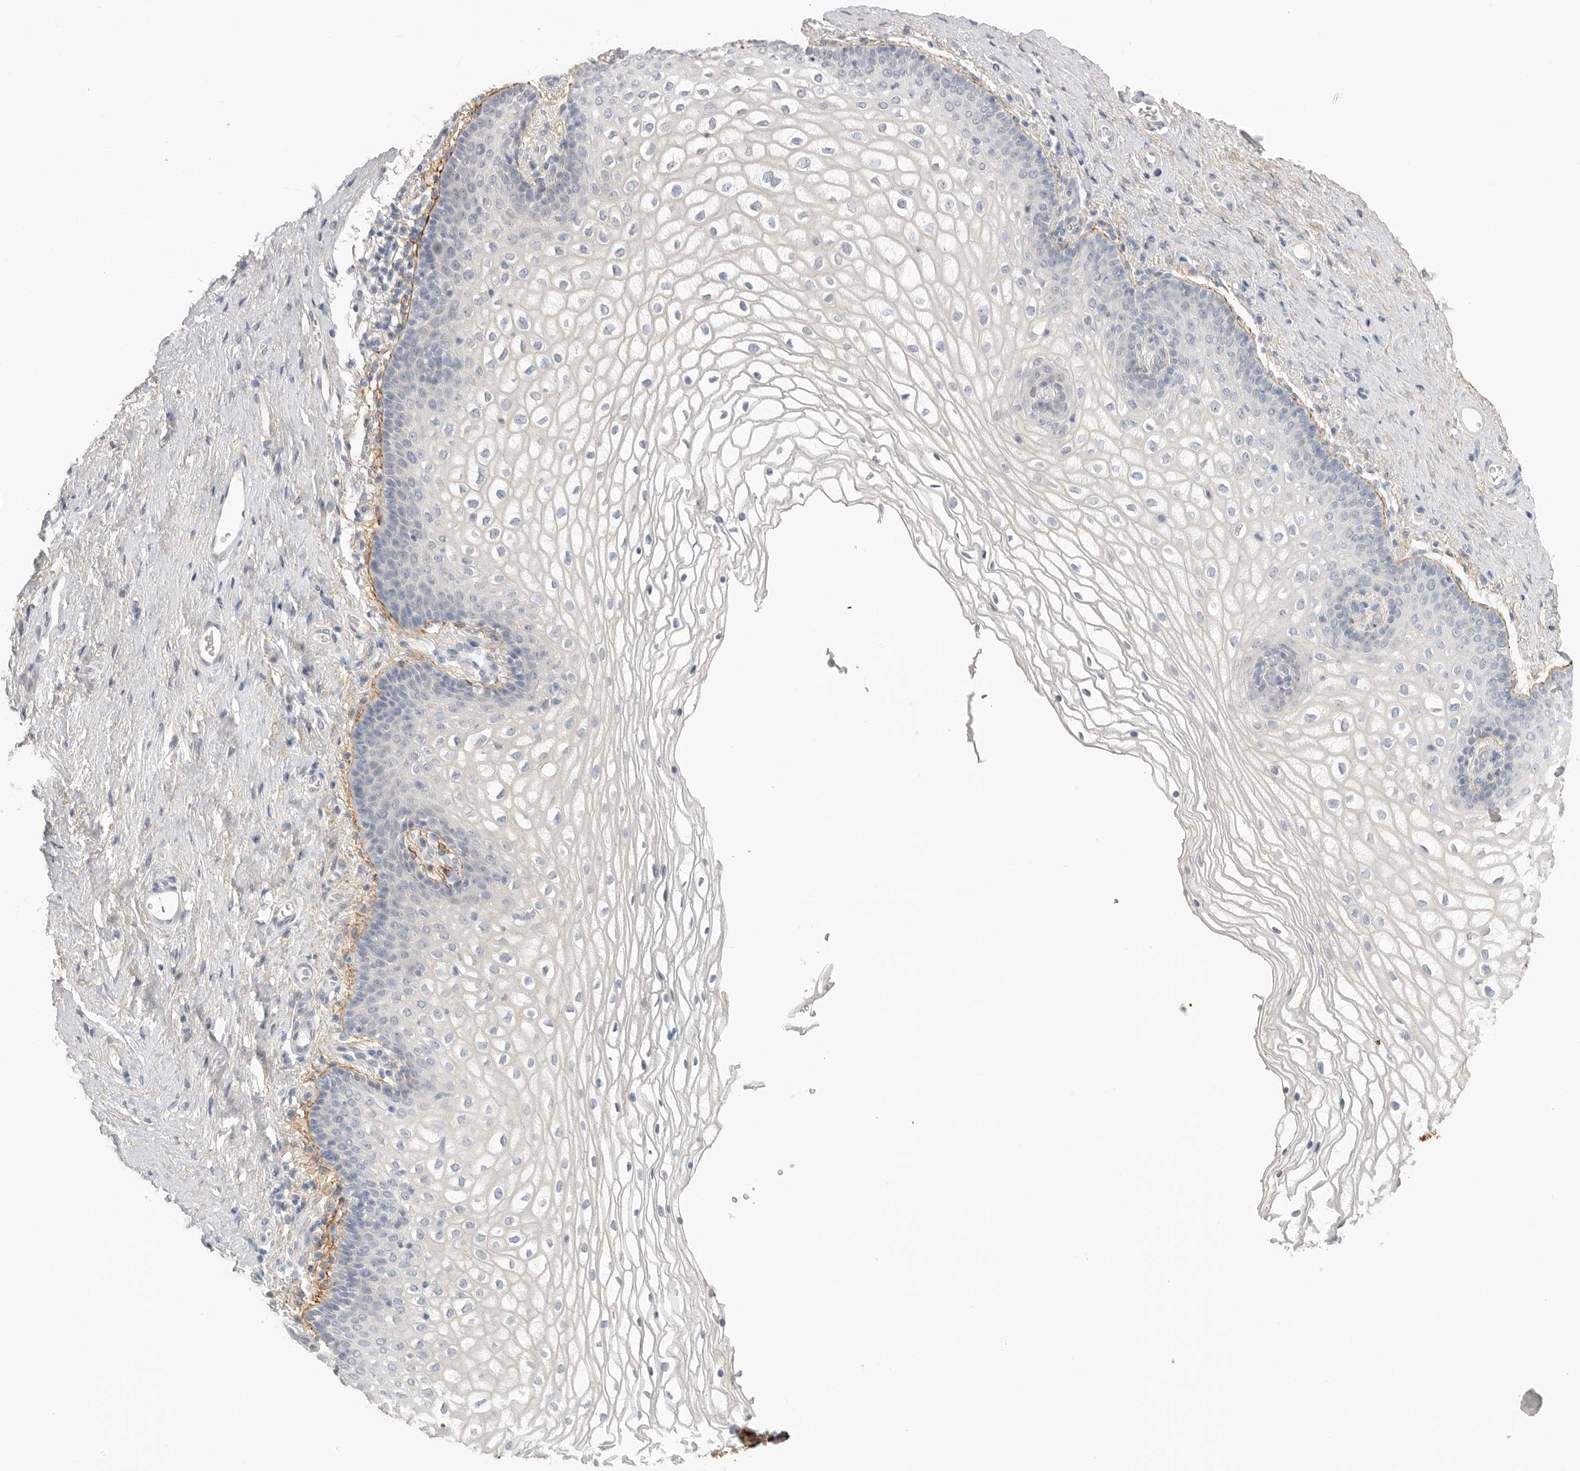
{"staining": {"intensity": "negative", "quantity": "none", "location": "none"}, "tissue": "vagina", "cell_type": "Squamous epithelial cells", "image_type": "normal", "snomed": [{"axis": "morphology", "description": "Normal tissue, NOS"}, {"axis": "topography", "description": "Vagina"}], "caption": "A high-resolution image shows IHC staining of benign vagina, which displays no significant positivity in squamous epithelial cells. (Immunohistochemistry (ihc), brightfield microscopy, high magnification).", "gene": "FBN2", "patient": {"sex": "female", "age": 60}}